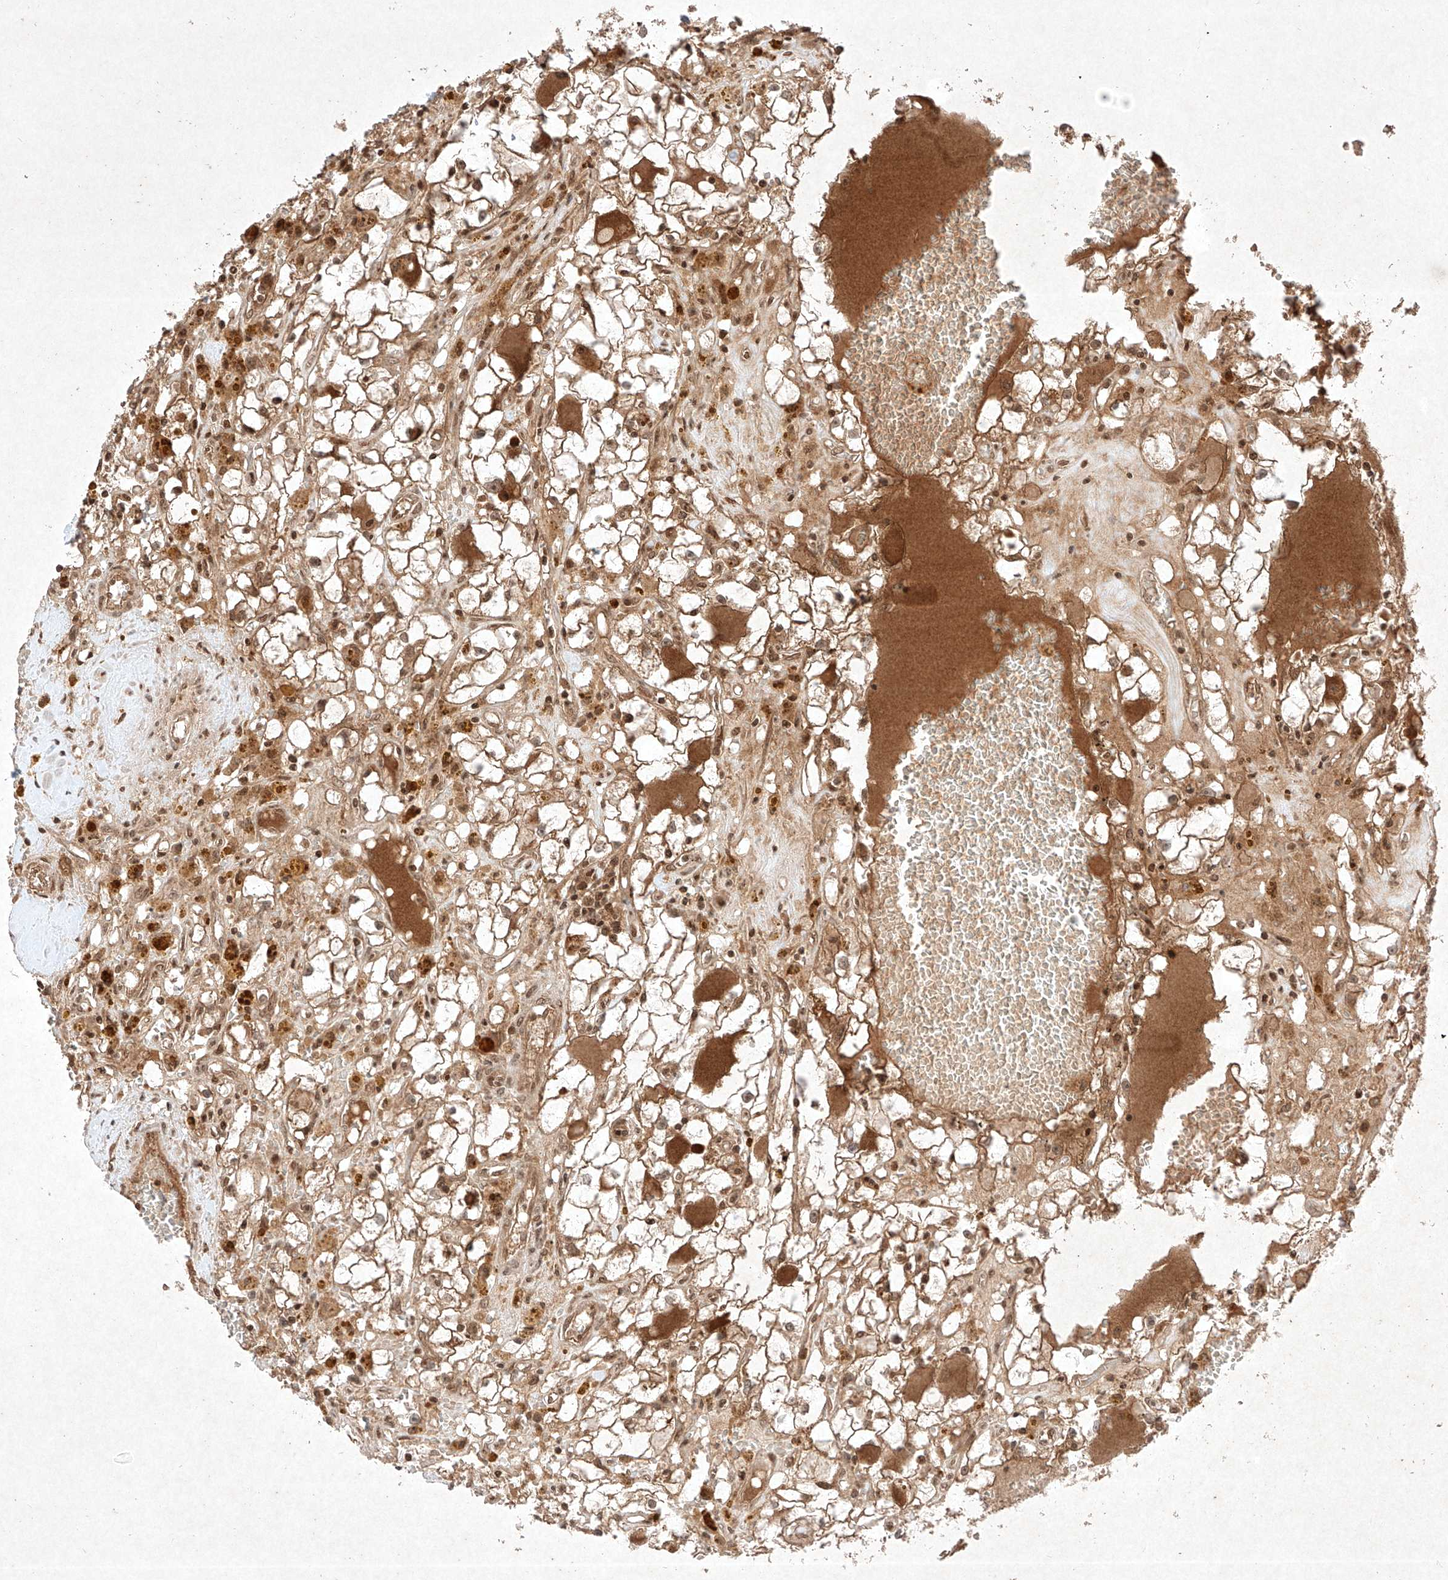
{"staining": {"intensity": "moderate", "quantity": "25%-75%", "location": "cytoplasmic/membranous"}, "tissue": "renal cancer", "cell_type": "Tumor cells", "image_type": "cancer", "snomed": [{"axis": "morphology", "description": "Adenocarcinoma, NOS"}, {"axis": "topography", "description": "Kidney"}], "caption": "Human renal cancer (adenocarcinoma) stained for a protein (brown) reveals moderate cytoplasmic/membranous positive expression in approximately 25%-75% of tumor cells.", "gene": "RNF31", "patient": {"sex": "male", "age": 56}}